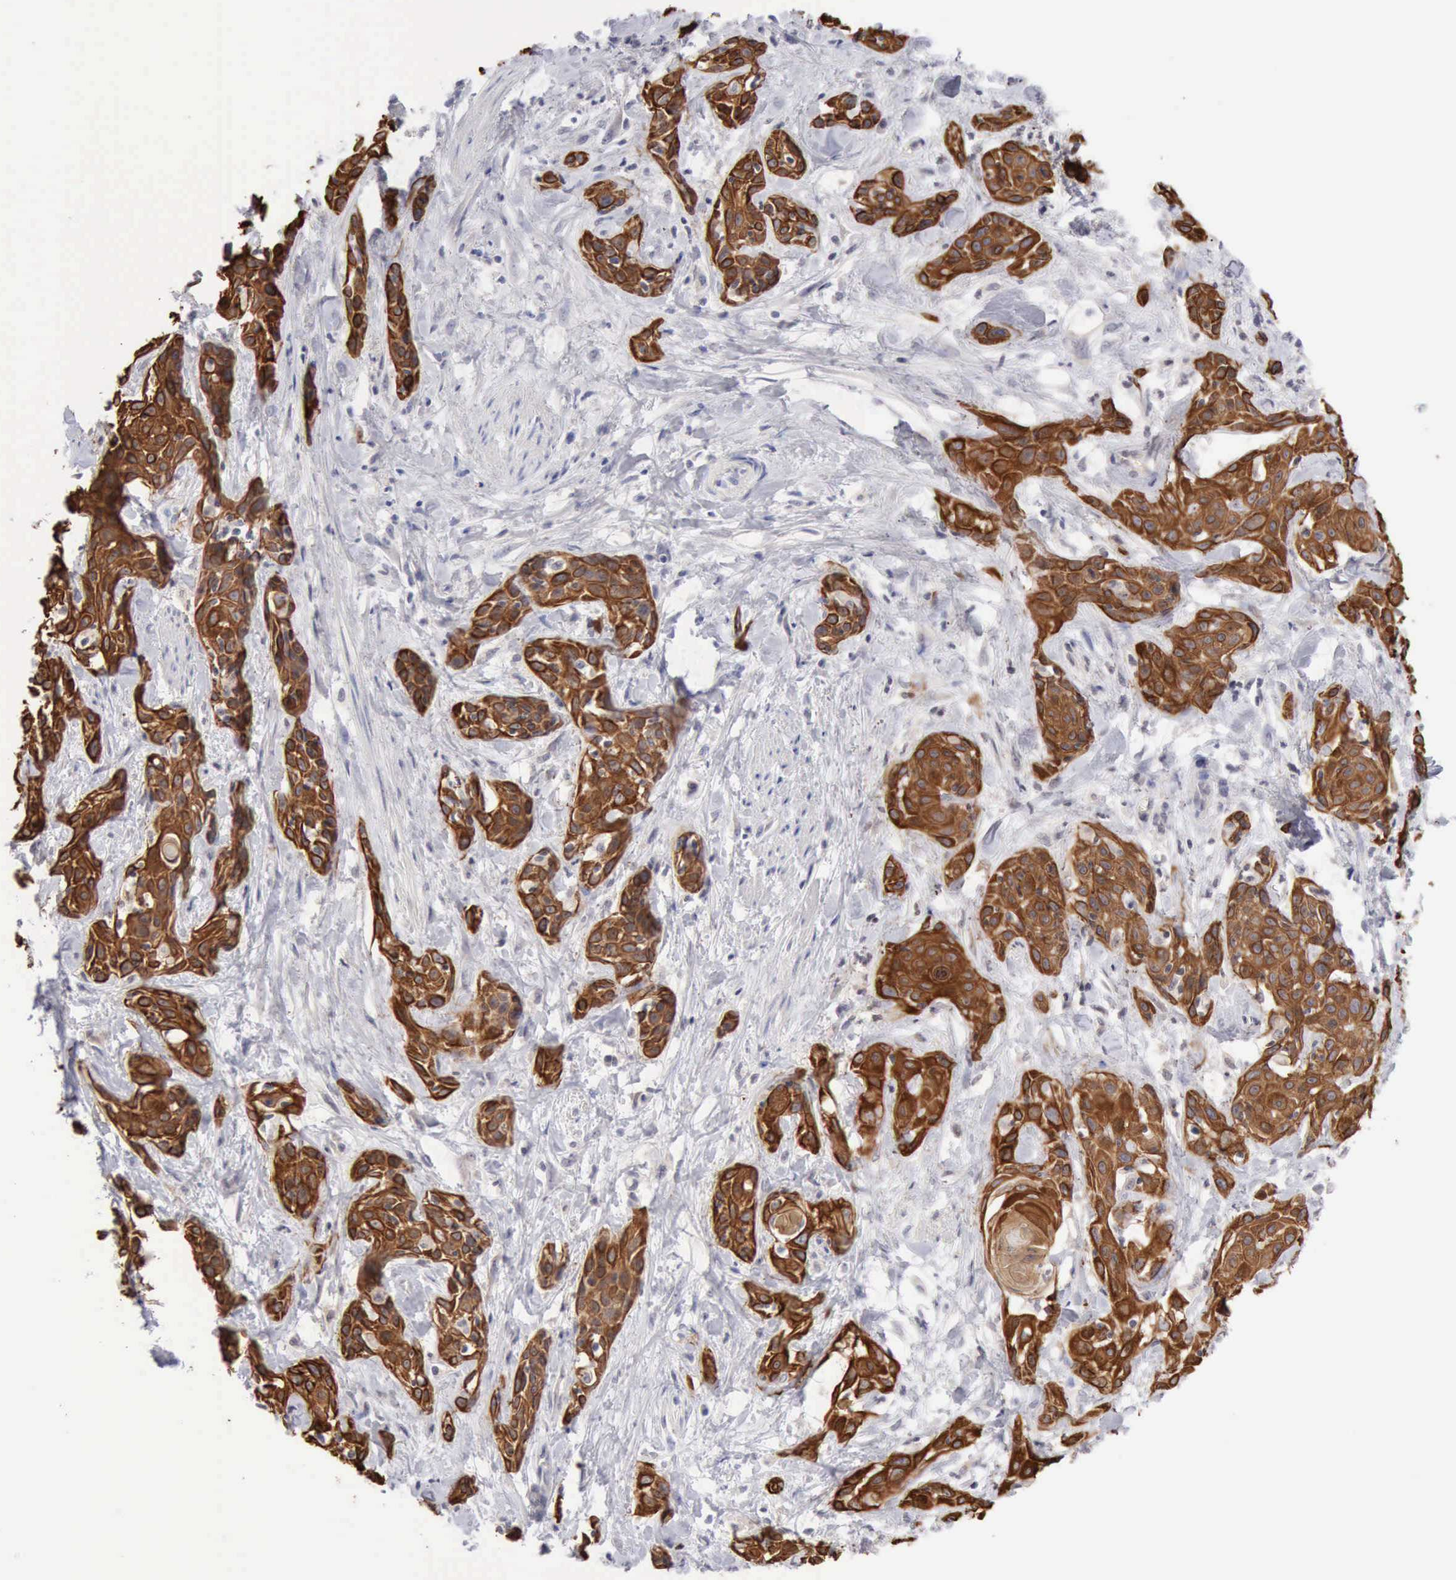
{"staining": {"intensity": "strong", "quantity": ">75%", "location": "cytoplasmic/membranous"}, "tissue": "skin cancer", "cell_type": "Tumor cells", "image_type": "cancer", "snomed": [{"axis": "morphology", "description": "Squamous cell carcinoma, NOS"}, {"axis": "topography", "description": "Skin"}, {"axis": "topography", "description": "Anal"}], "caption": "Tumor cells show high levels of strong cytoplasmic/membranous positivity in about >75% of cells in skin cancer.", "gene": "KRT5", "patient": {"sex": "male", "age": 64}}